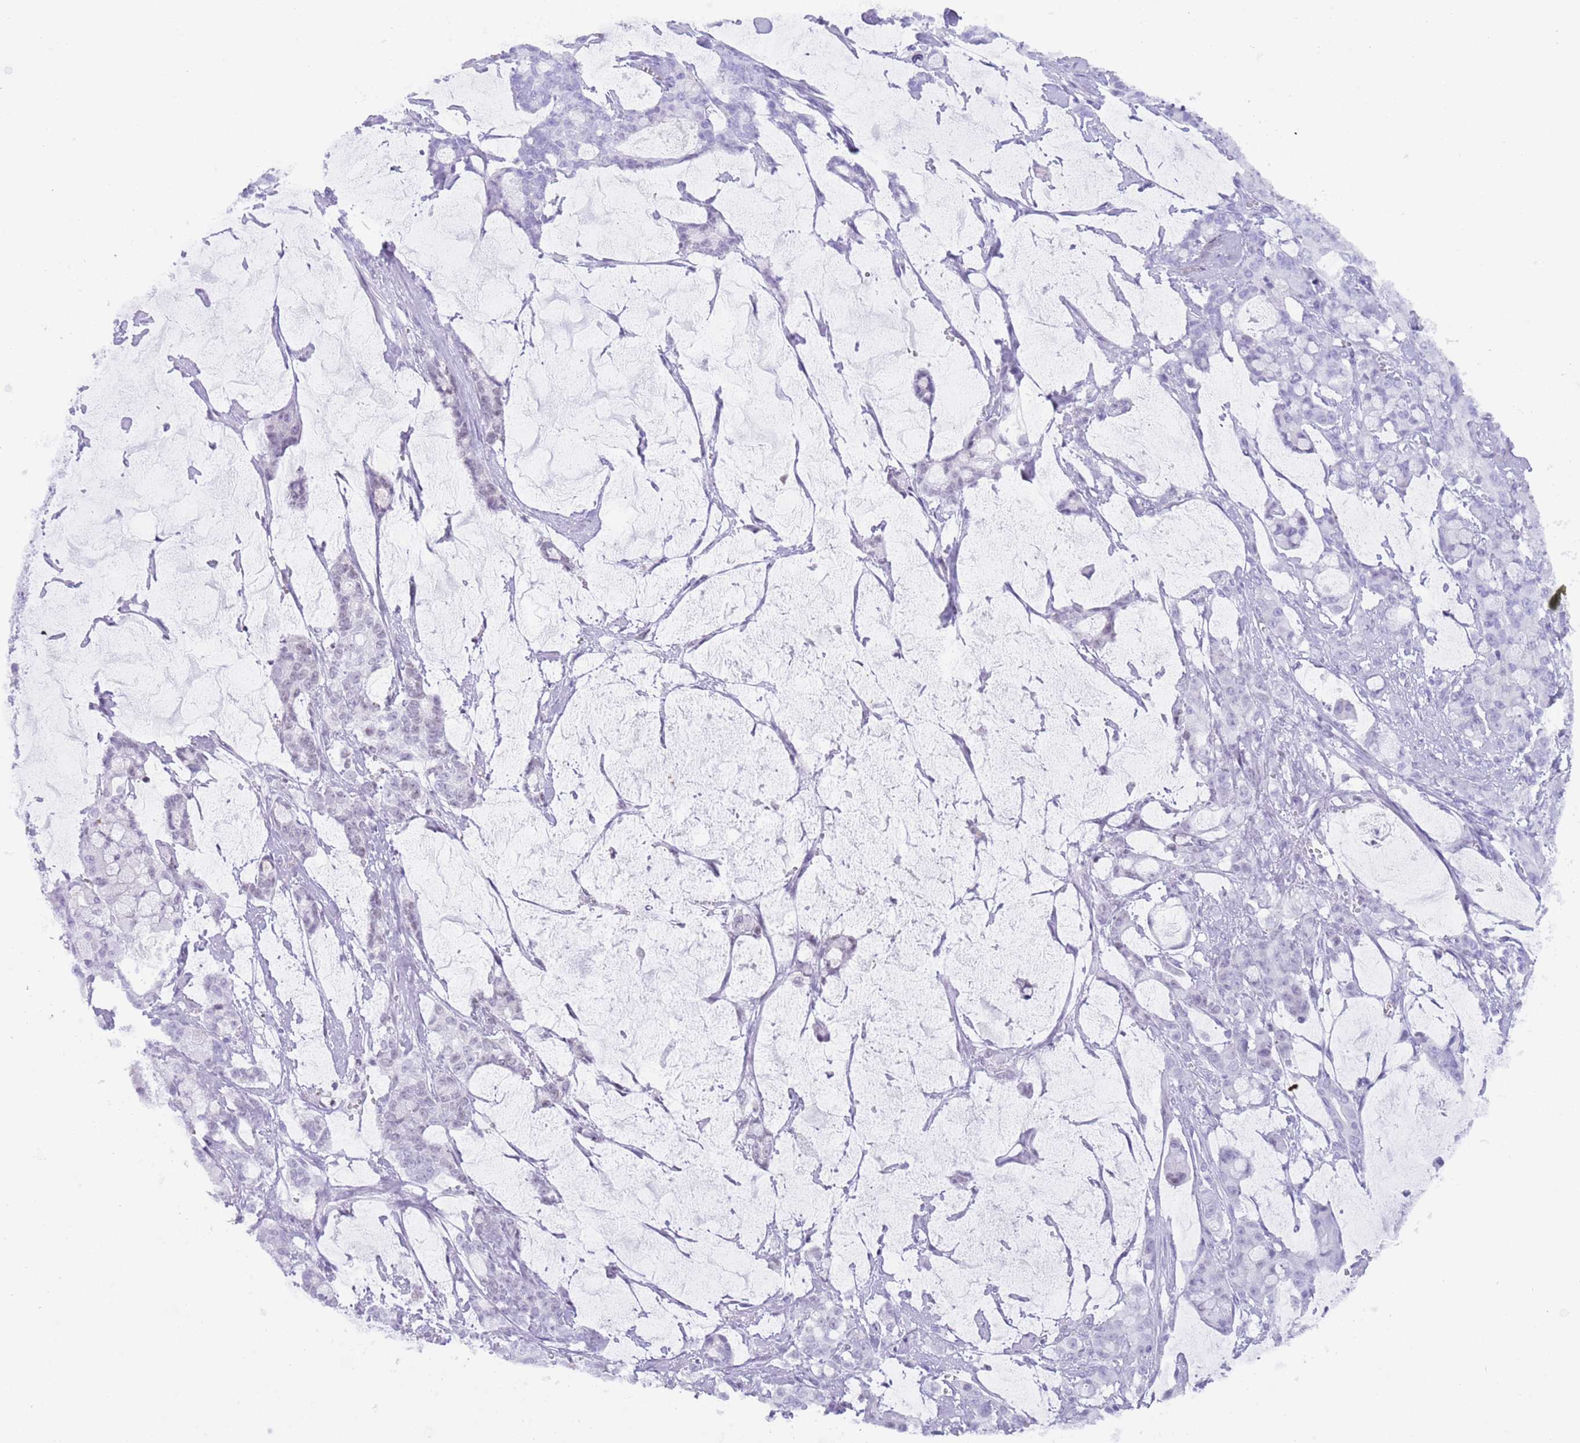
{"staining": {"intensity": "negative", "quantity": "none", "location": "none"}, "tissue": "pancreatic cancer", "cell_type": "Tumor cells", "image_type": "cancer", "snomed": [{"axis": "morphology", "description": "Adenocarcinoma, NOS"}, {"axis": "topography", "description": "Pancreas"}], "caption": "The micrograph displays no staining of tumor cells in pancreatic adenocarcinoma. The staining was performed using DAB to visualize the protein expression in brown, while the nuclei were stained in blue with hematoxylin (Magnification: 20x).", "gene": "HDAC8", "patient": {"sex": "female", "age": 73}}